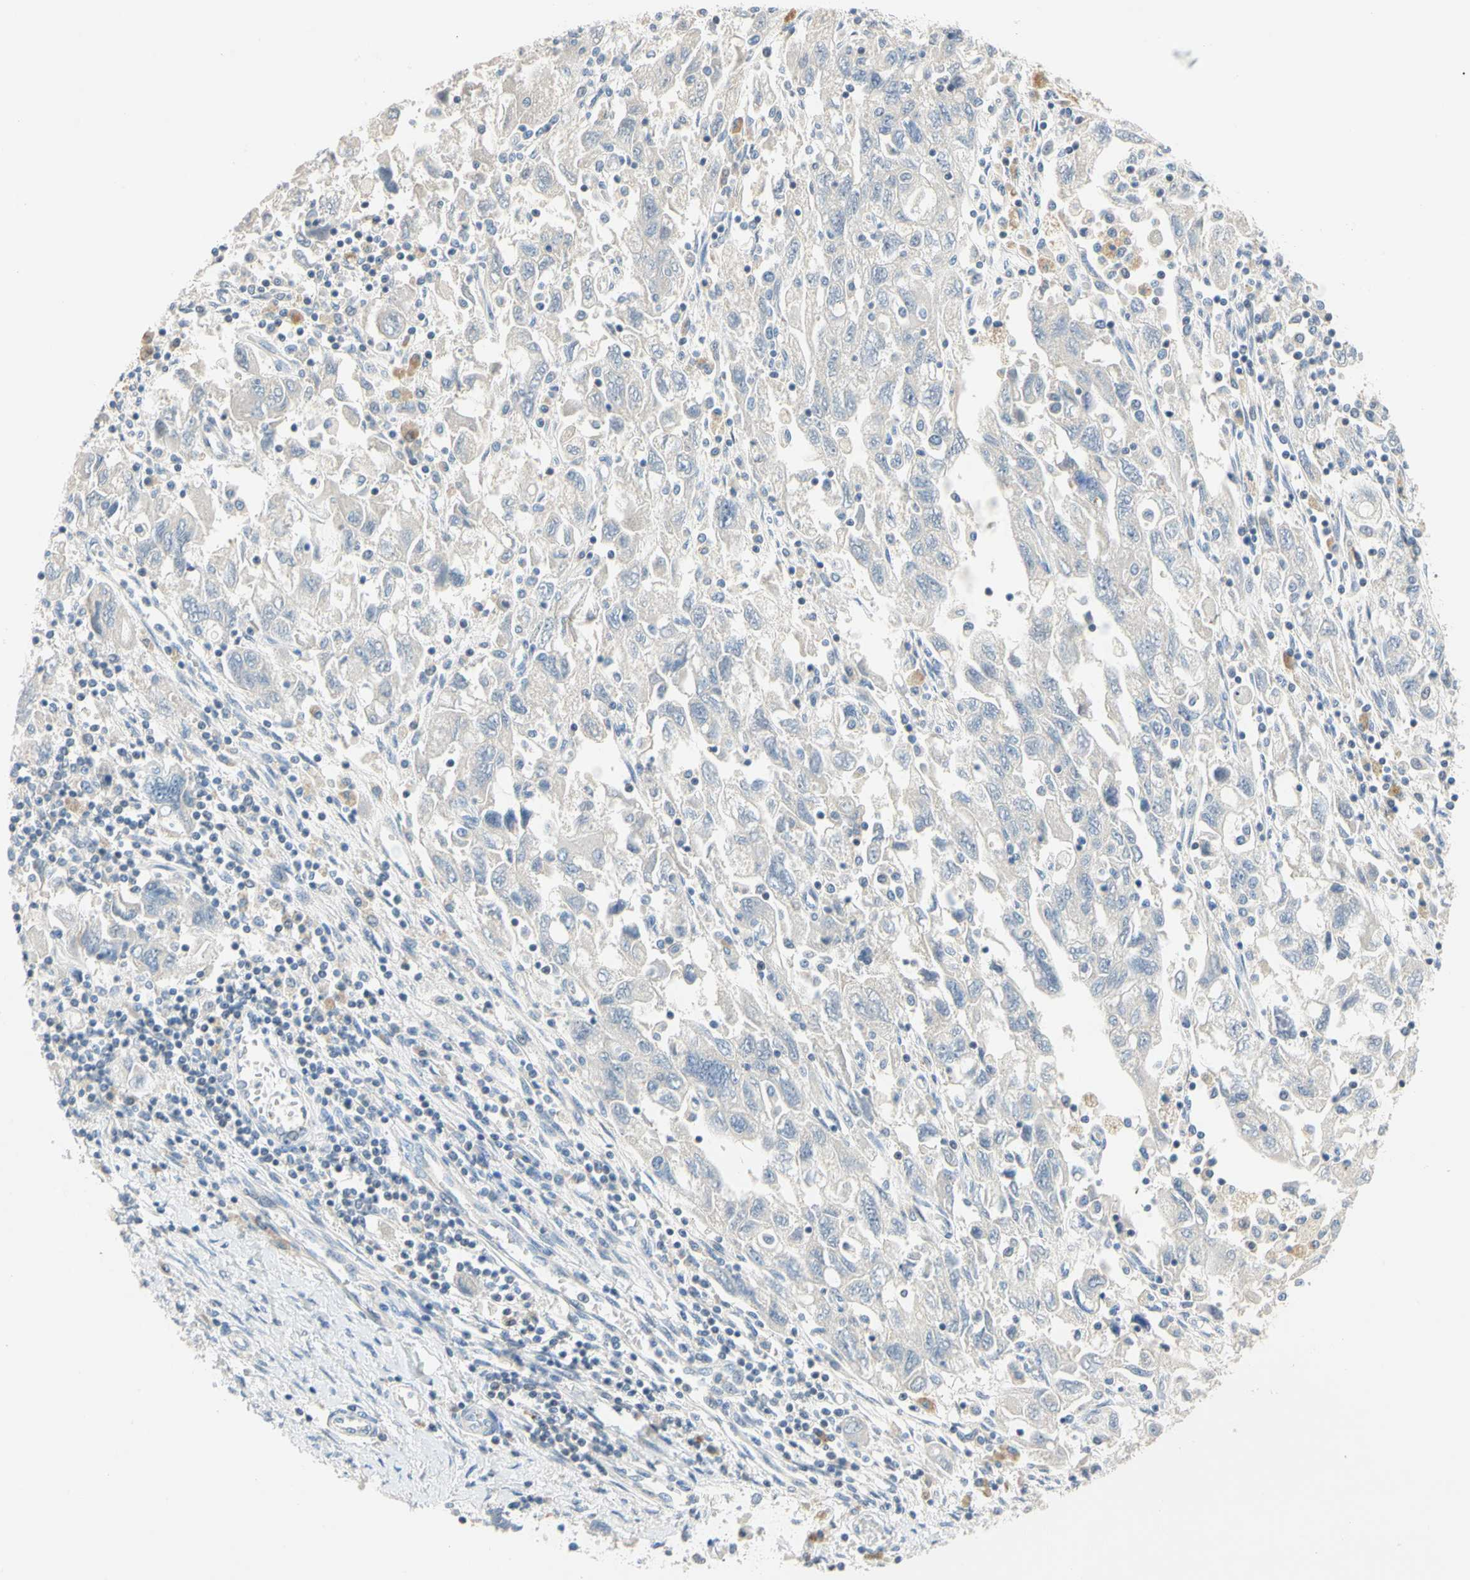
{"staining": {"intensity": "negative", "quantity": "none", "location": "none"}, "tissue": "ovarian cancer", "cell_type": "Tumor cells", "image_type": "cancer", "snomed": [{"axis": "morphology", "description": "Carcinoma, NOS"}, {"axis": "morphology", "description": "Cystadenocarcinoma, serous, NOS"}, {"axis": "topography", "description": "Ovary"}], "caption": "Tumor cells are negative for protein expression in human carcinoma (ovarian).", "gene": "CCM2L", "patient": {"sex": "female", "age": 69}}